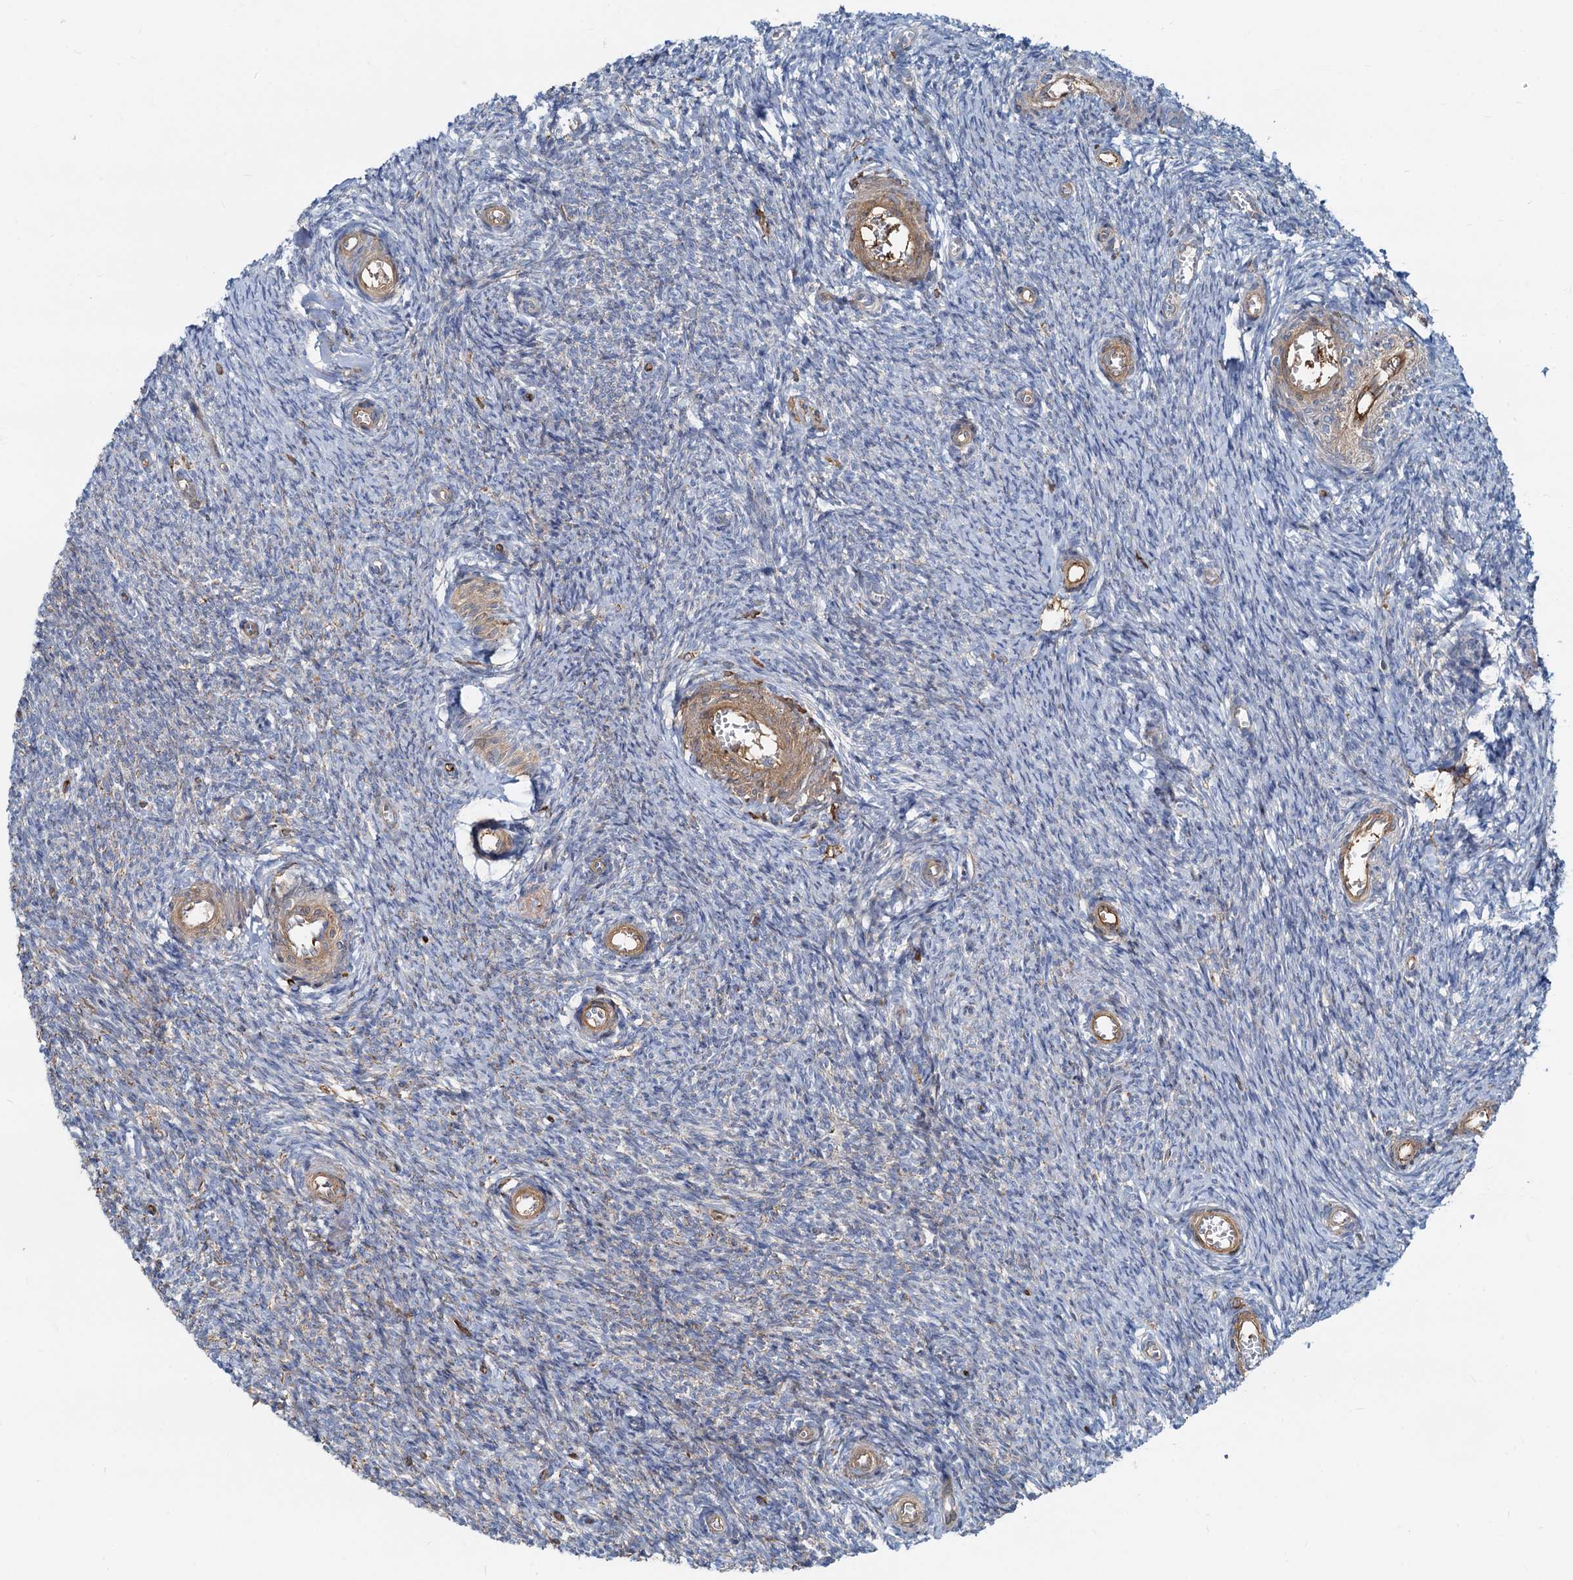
{"staining": {"intensity": "negative", "quantity": "none", "location": "none"}, "tissue": "ovary", "cell_type": "Ovarian stroma cells", "image_type": "normal", "snomed": [{"axis": "morphology", "description": "Normal tissue, NOS"}, {"axis": "topography", "description": "Ovary"}], "caption": "IHC micrograph of normal ovary: human ovary stained with DAB exhibits no significant protein expression in ovarian stroma cells. (Brightfield microscopy of DAB immunohistochemistry at high magnification).", "gene": "LNX2", "patient": {"sex": "female", "age": 44}}